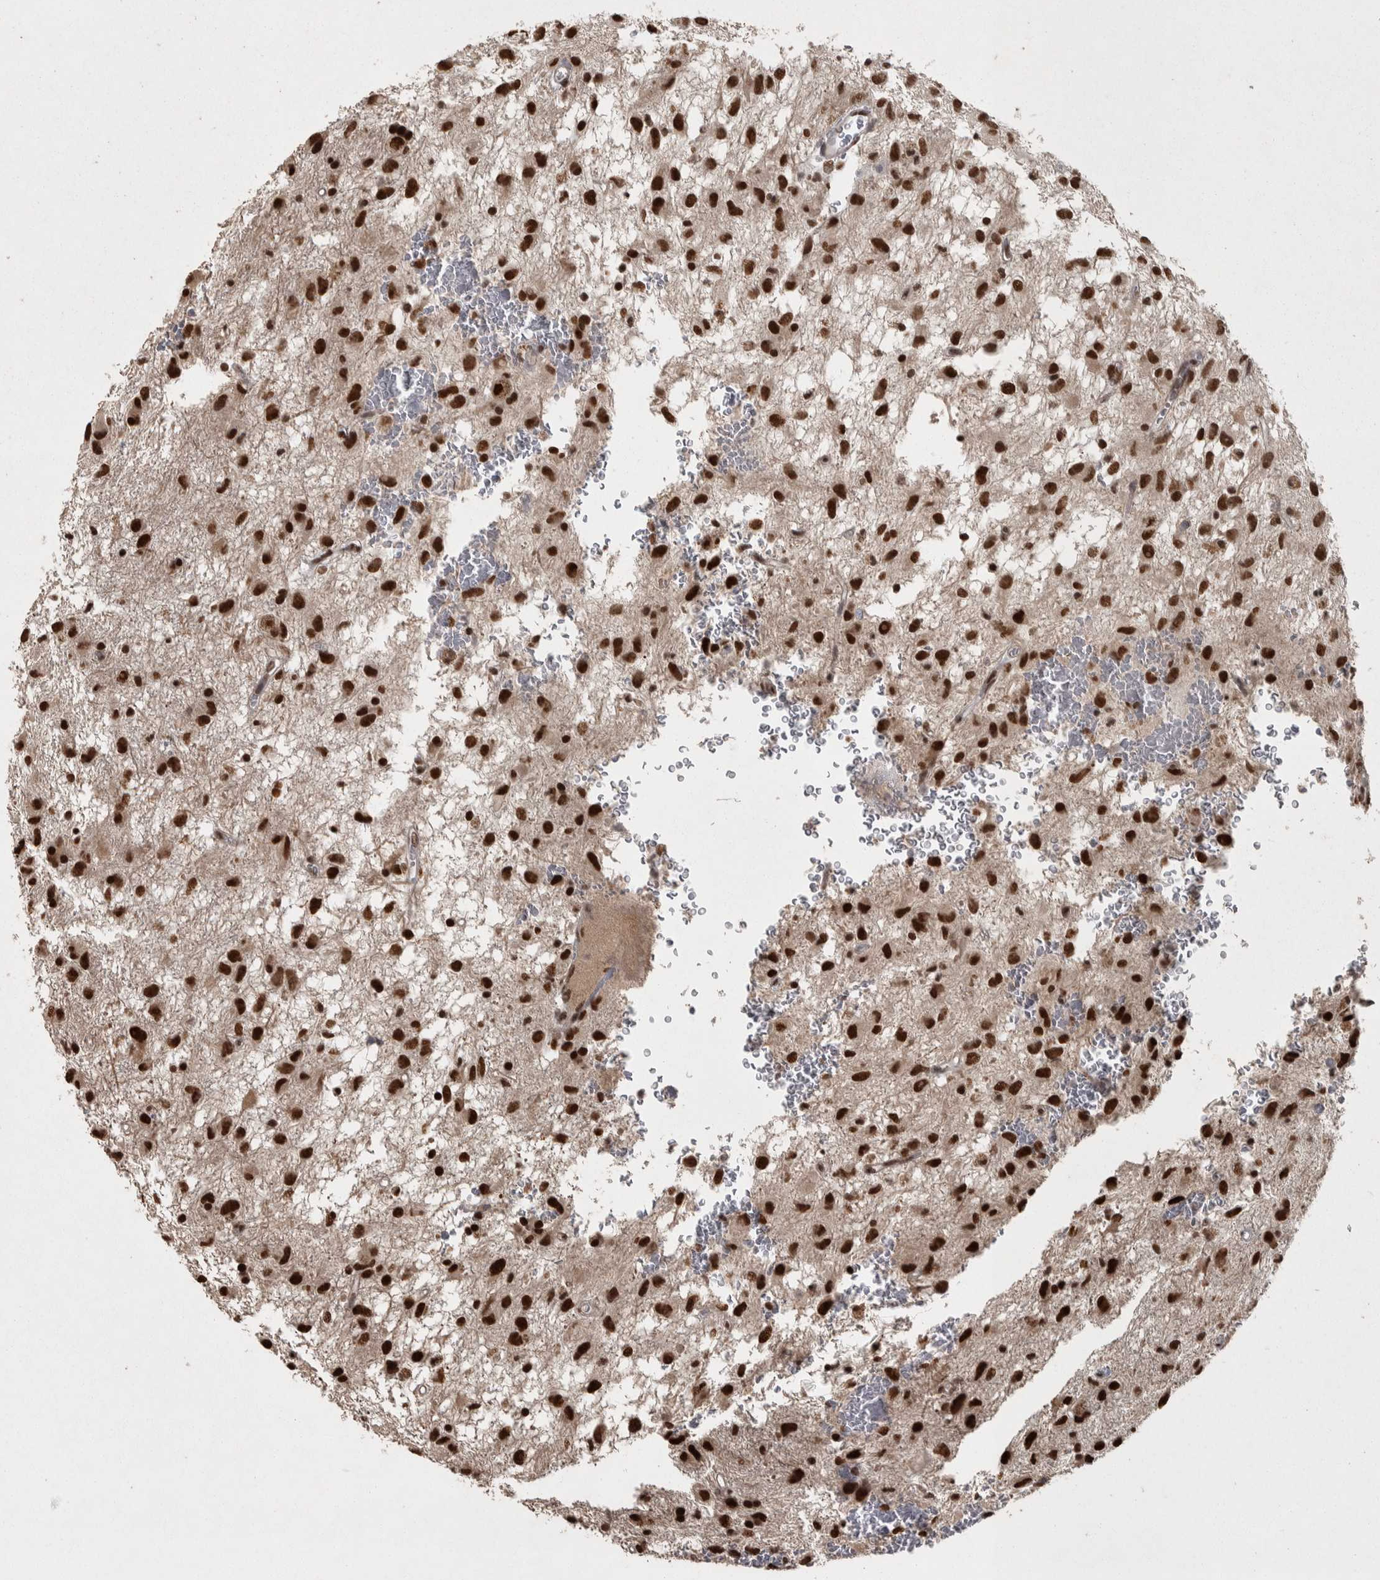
{"staining": {"intensity": "strong", "quantity": ">75%", "location": "nuclear"}, "tissue": "glioma", "cell_type": "Tumor cells", "image_type": "cancer", "snomed": [{"axis": "morphology", "description": "Glioma, malignant, Low grade"}, {"axis": "topography", "description": "Brain"}], "caption": "Immunohistochemical staining of human glioma exhibits strong nuclear protein positivity in approximately >75% of tumor cells.", "gene": "ZFHX4", "patient": {"sex": "male", "age": 77}}